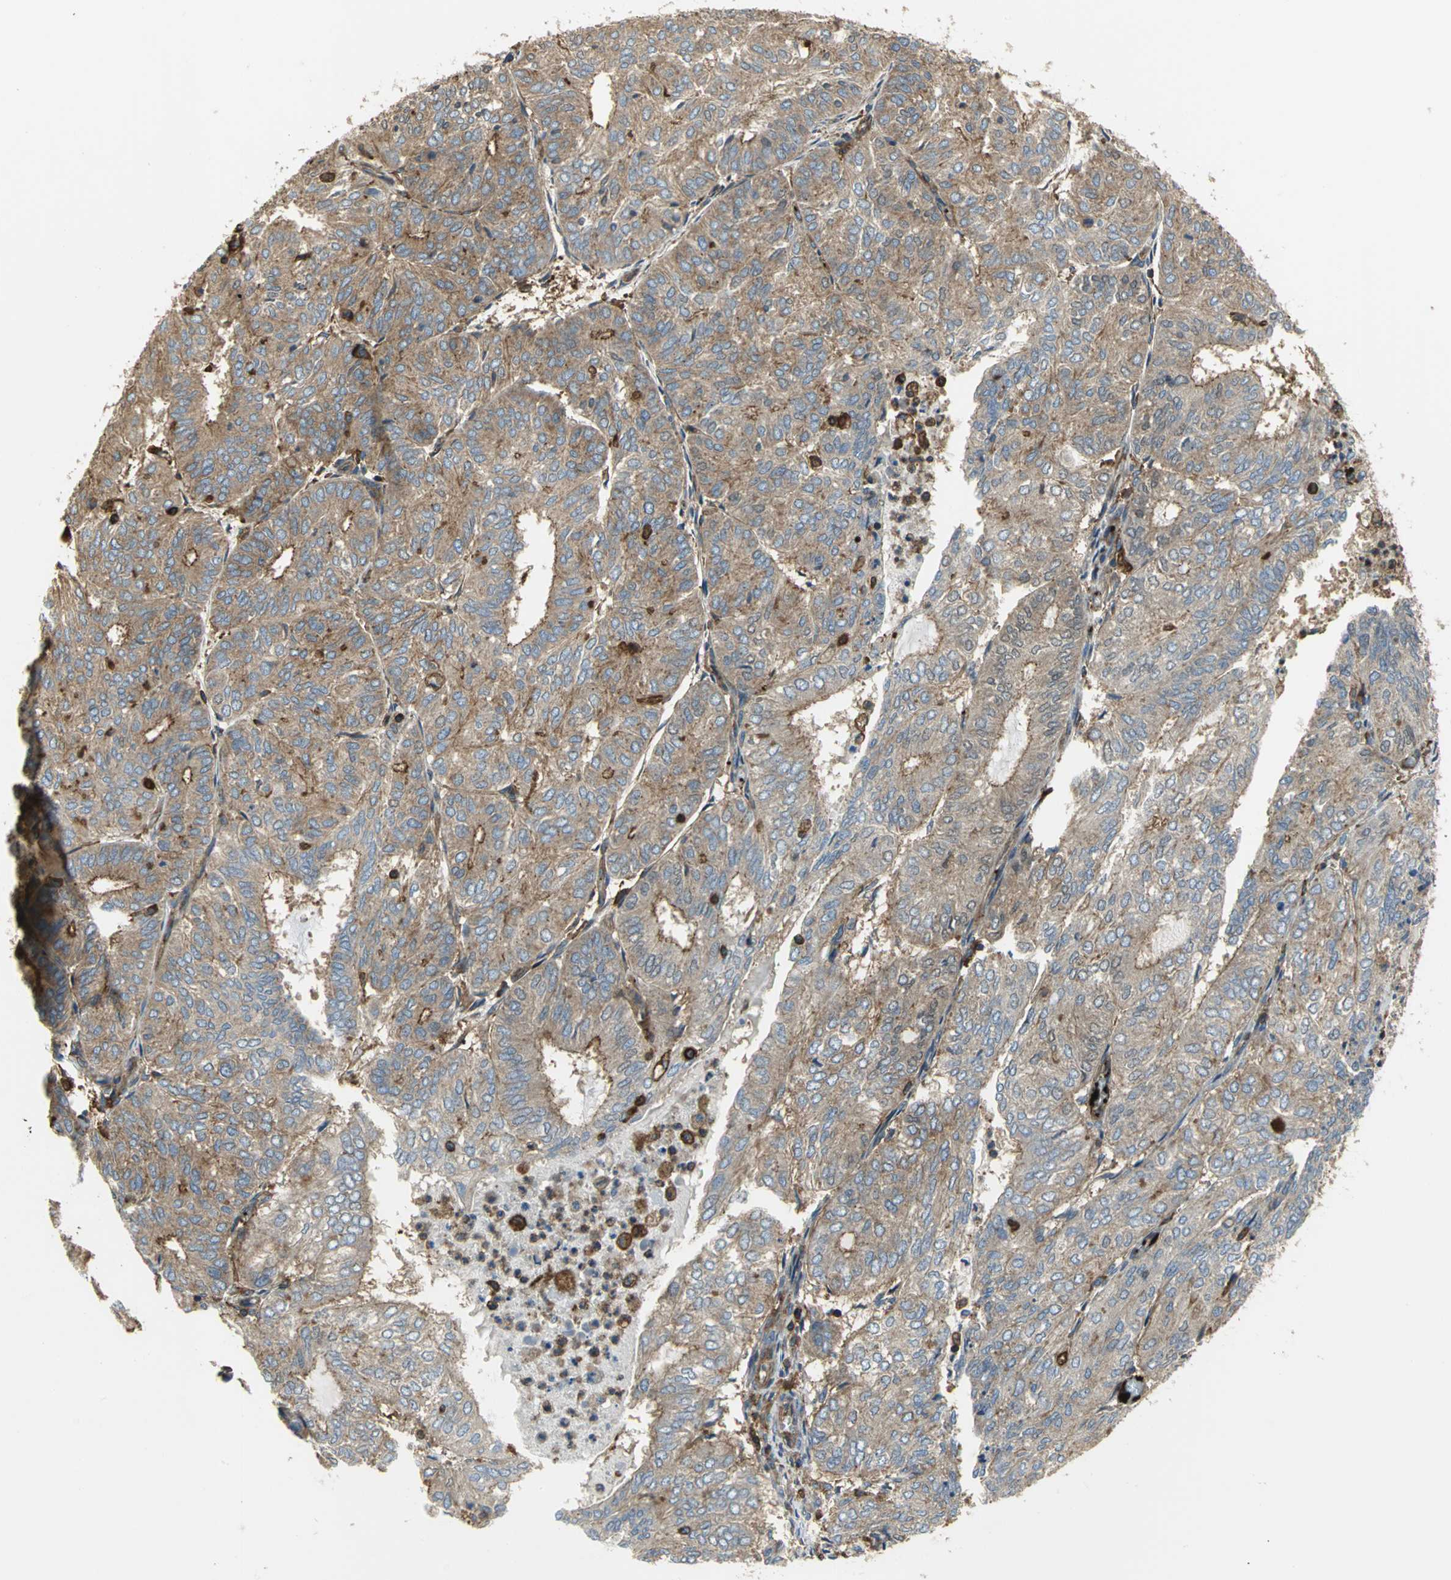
{"staining": {"intensity": "moderate", "quantity": ">75%", "location": "cytoplasmic/membranous"}, "tissue": "endometrial cancer", "cell_type": "Tumor cells", "image_type": "cancer", "snomed": [{"axis": "morphology", "description": "Adenocarcinoma, NOS"}, {"axis": "topography", "description": "Uterus"}], "caption": "Immunohistochemical staining of endometrial cancer shows moderate cytoplasmic/membranous protein positivity in approximately >75% of tumor cells. (IHC, brightfield microscopy, high magnification).", "gene": "TLN1", "patient": {"sex": "female", "age": 60}}